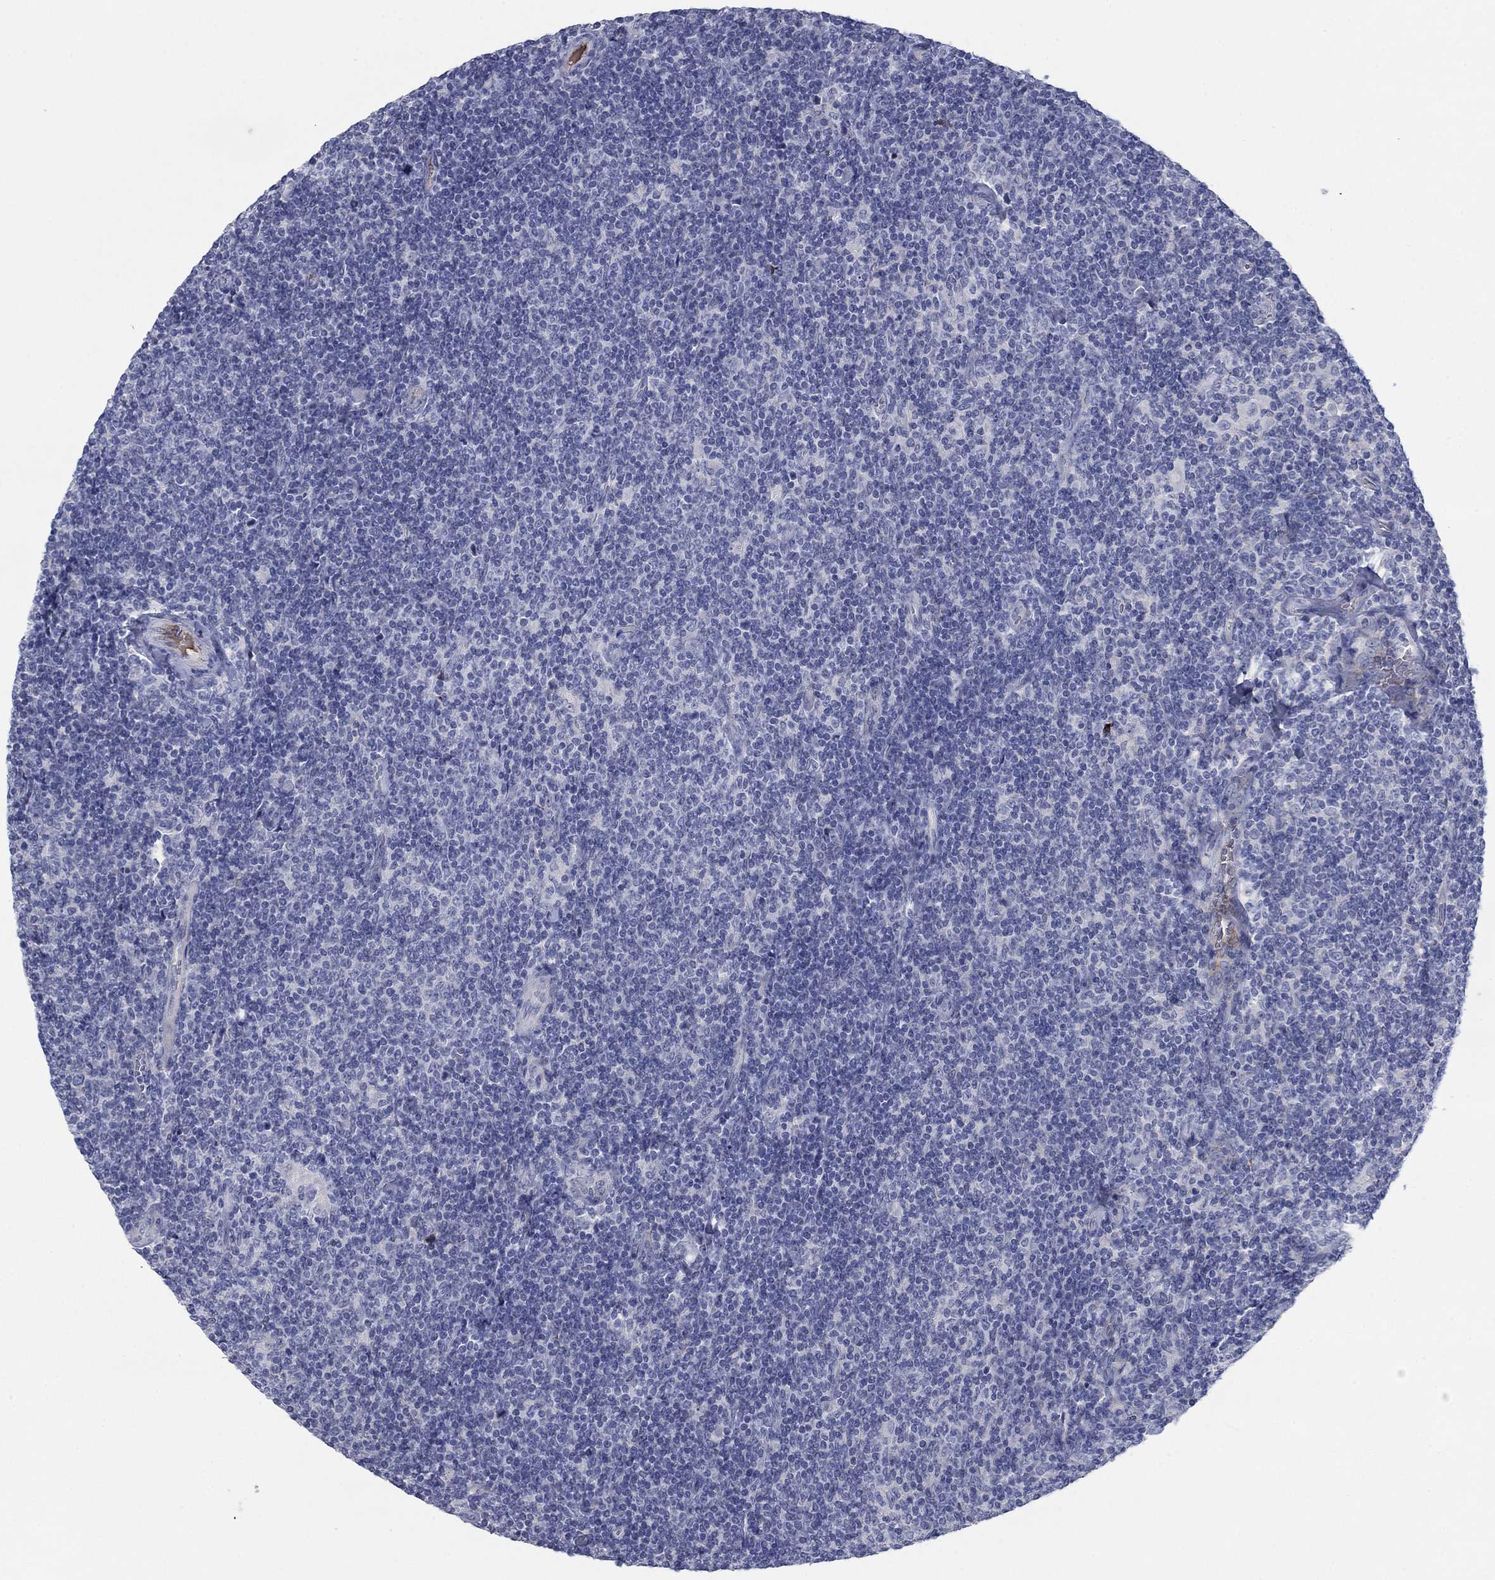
{"staining": {"intensity": "negative", "quantity": "none", "location": "none"}, "tissue": "lymphoma", "cell_type": "Tumor cells", "image_type": "cancer", "snomed": [{"axis": "morphology", "description": "Malignant lymphoma, non-Hodgkin's type, Low grade"}, {"axis": "topography", "description": "Lymph node"}], "caption": "DAB immunohistochemical staining of human lymphoma displays no significant staining in tumor cells.", "gene": "APOC3", "patient": {"sex": "male", "age": 52}}